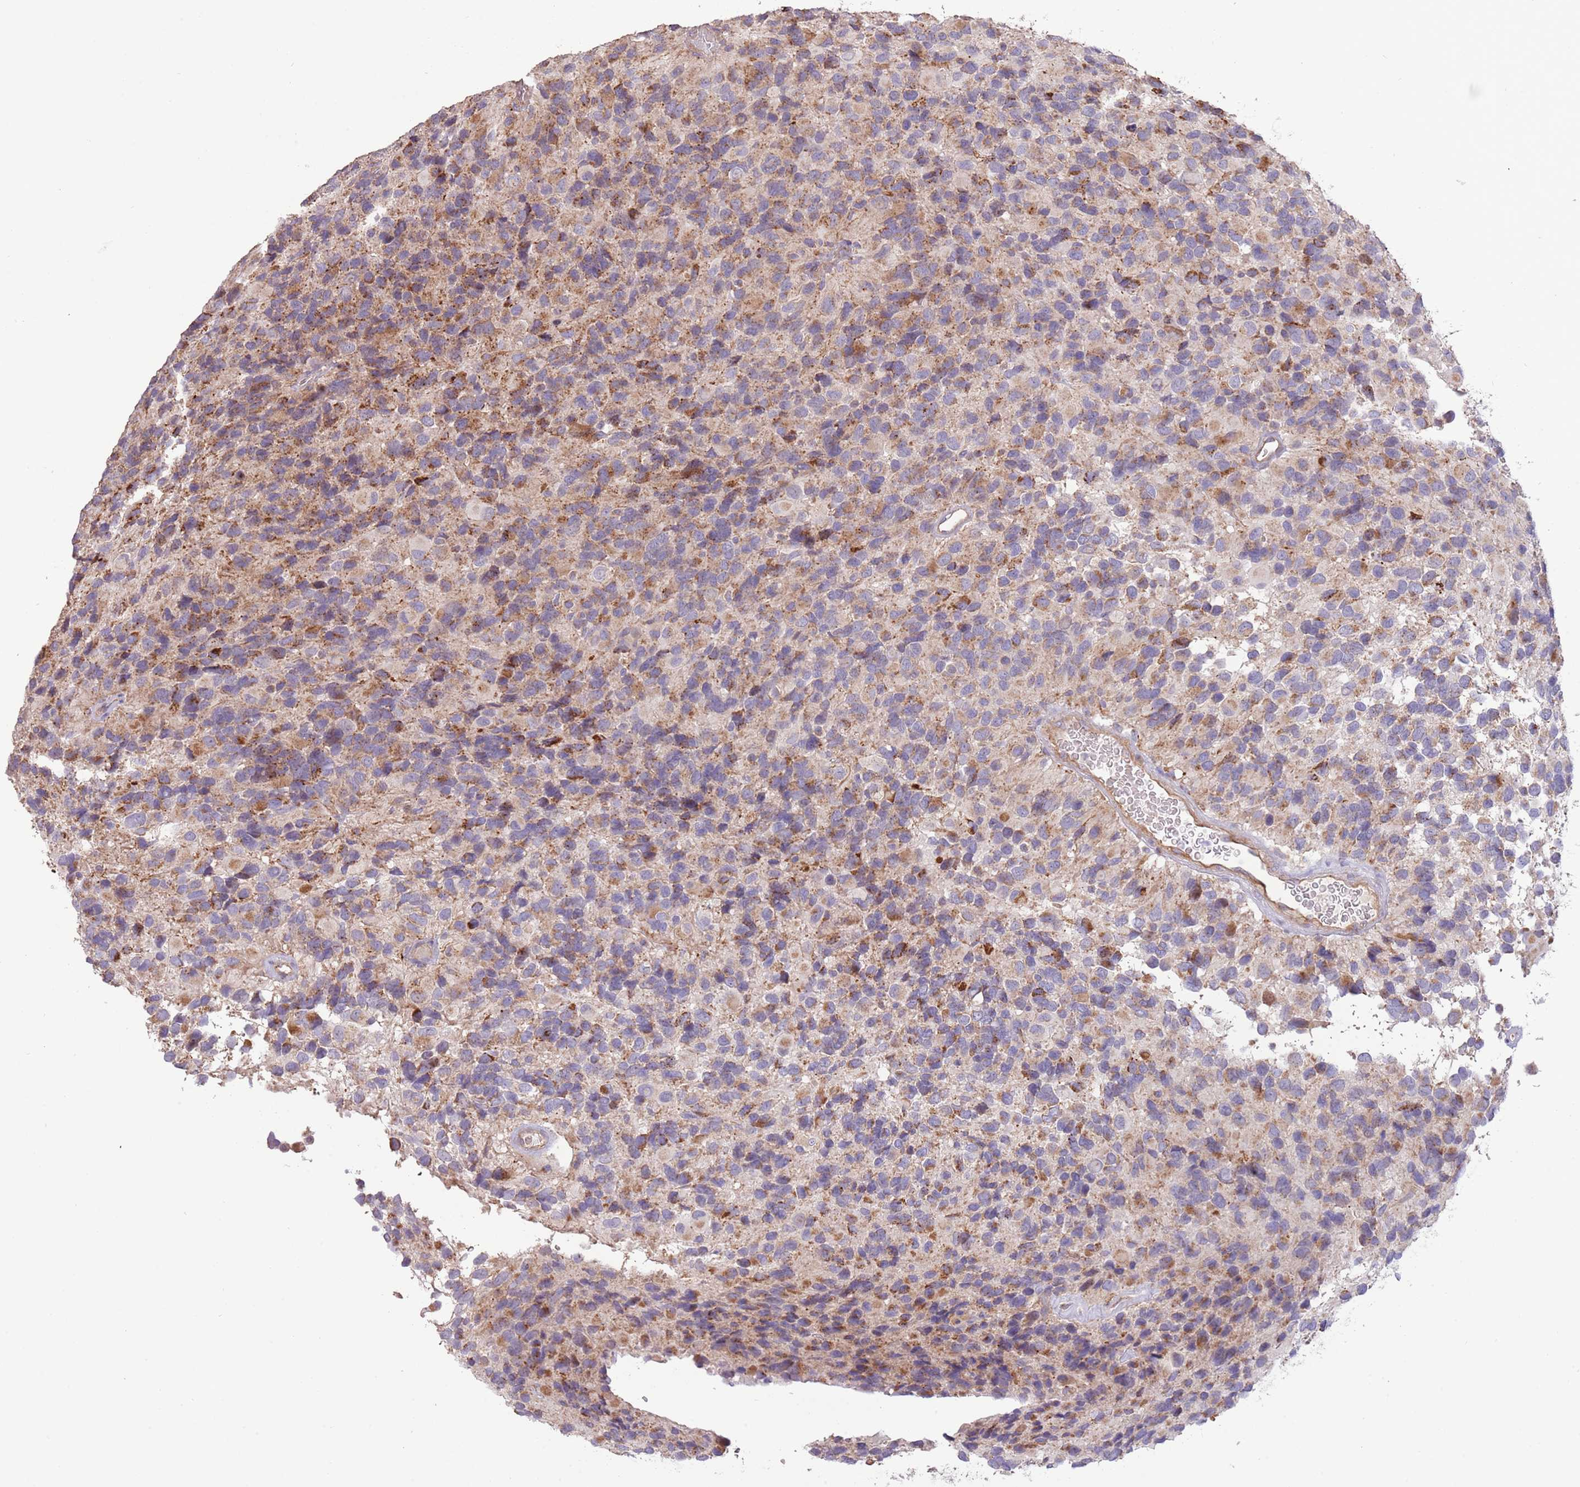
{"staining": {"intensity": "moderate", "quantity": "25%-75%", "location": "cytoplasmic/membranous"}, "tissue": "glioma", "cell_type": "Tumor cells", "image_type": "cancer", "snomed": [{"axis": "morphology", "description": "Glioma, malignant, High grade"}, {"axis": "topography", "description": "Brain"}], "caption": "Malignant high-grade glioma was stained to show a protein in brown. There is medium levels of moderate cytoplasmic/membranous positivity in approximately 25%-75% of tumor cells. (brown staining indicates protein expression, while blue staining denotes nuclei).", "gene": "DOCK6", "patient": {"sex": "male", "age": 77}}